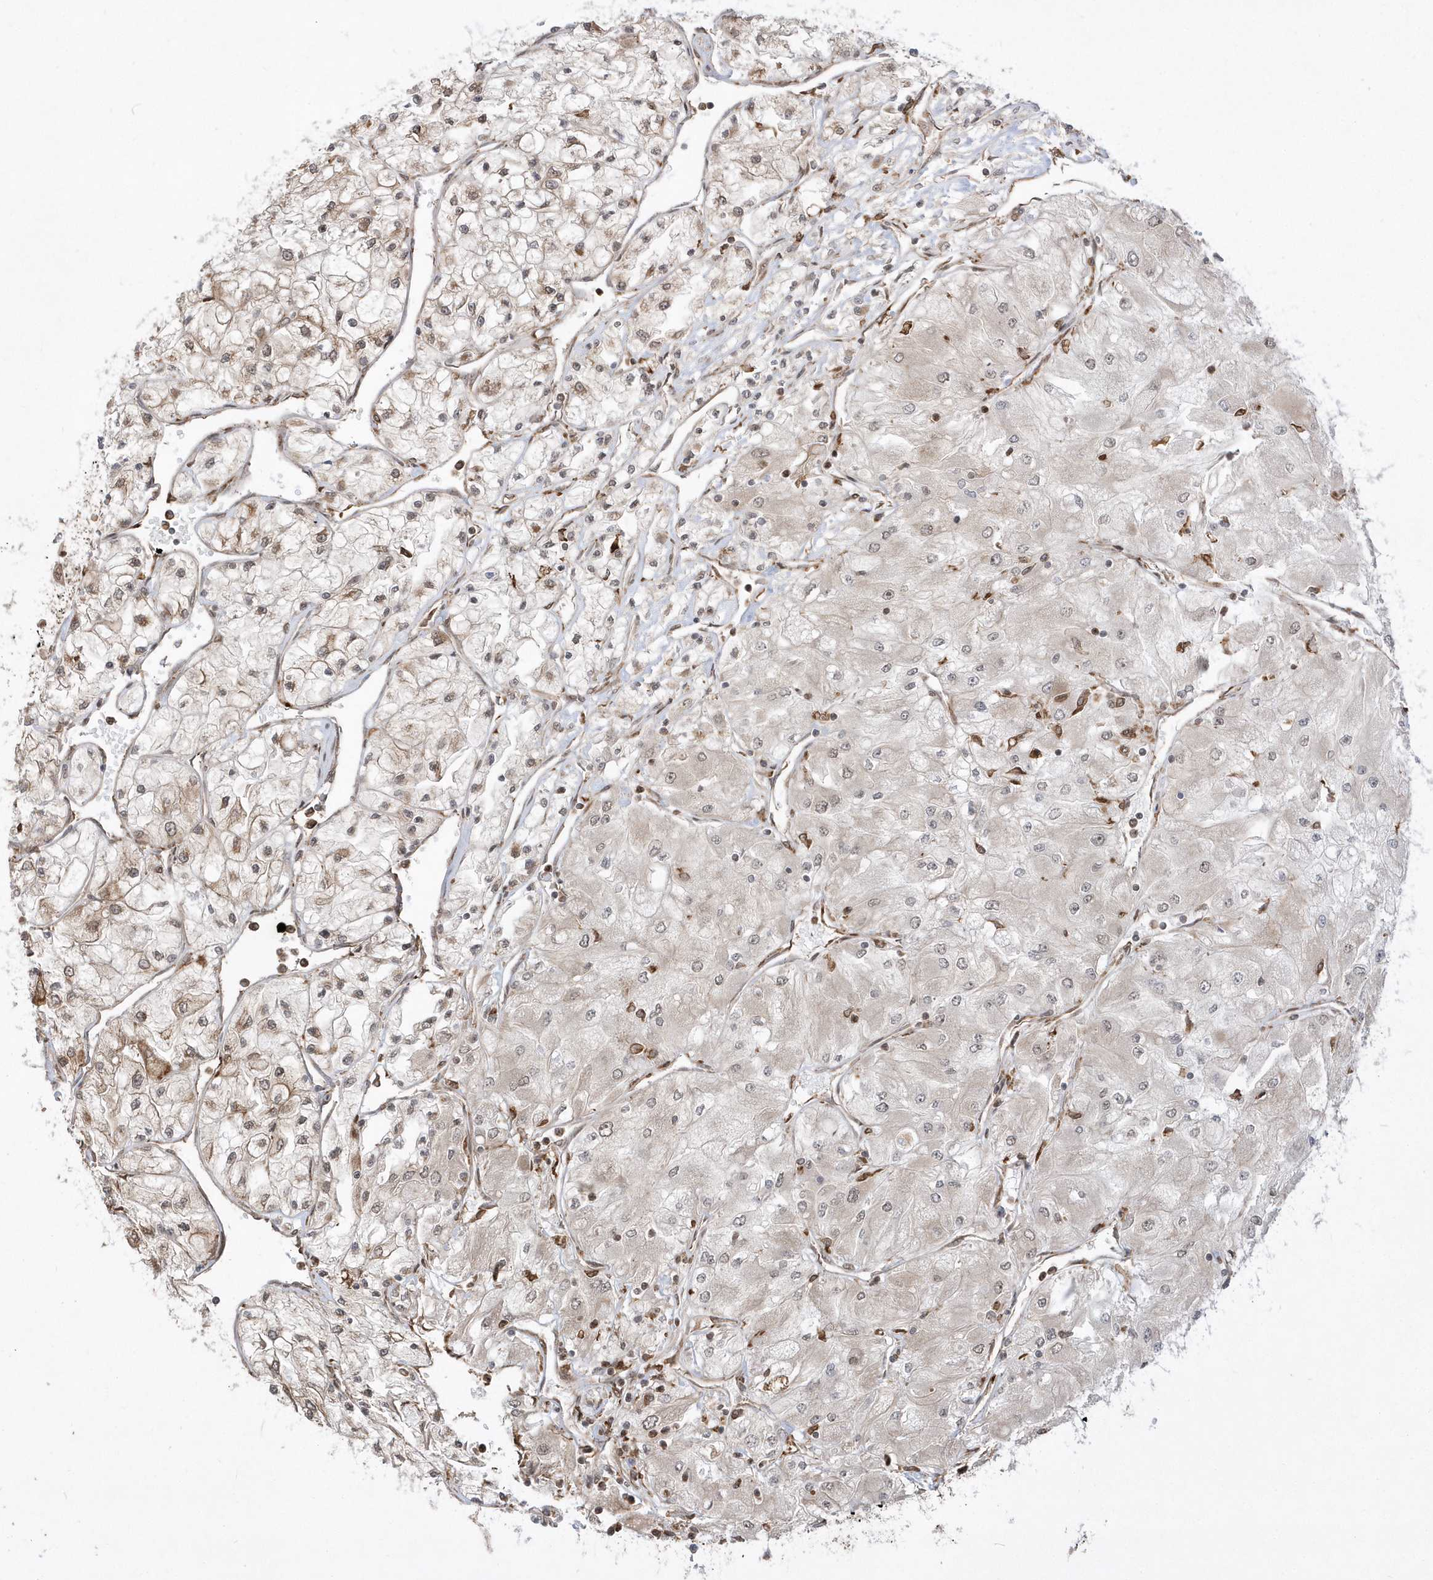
{"staining": {"intensity": "weak", "quantity": "<25%", "location": "cytoplasmic/membranous"}, "tissue": "renal cancer", "cell_type": "Tumor cells", "image_type": "cancer", "snomed": [{"axis": "morphology", "description": "Adenocarcinoma, NOS"}, {"axis": "topography", "description": "Kidney"}], "caption": "Immunohistochemistry of renal adenocarcinoma exhibits no staining in tumor cells.", "gene": "EPC2", "patient": {"sex": "male", "age": 80}}